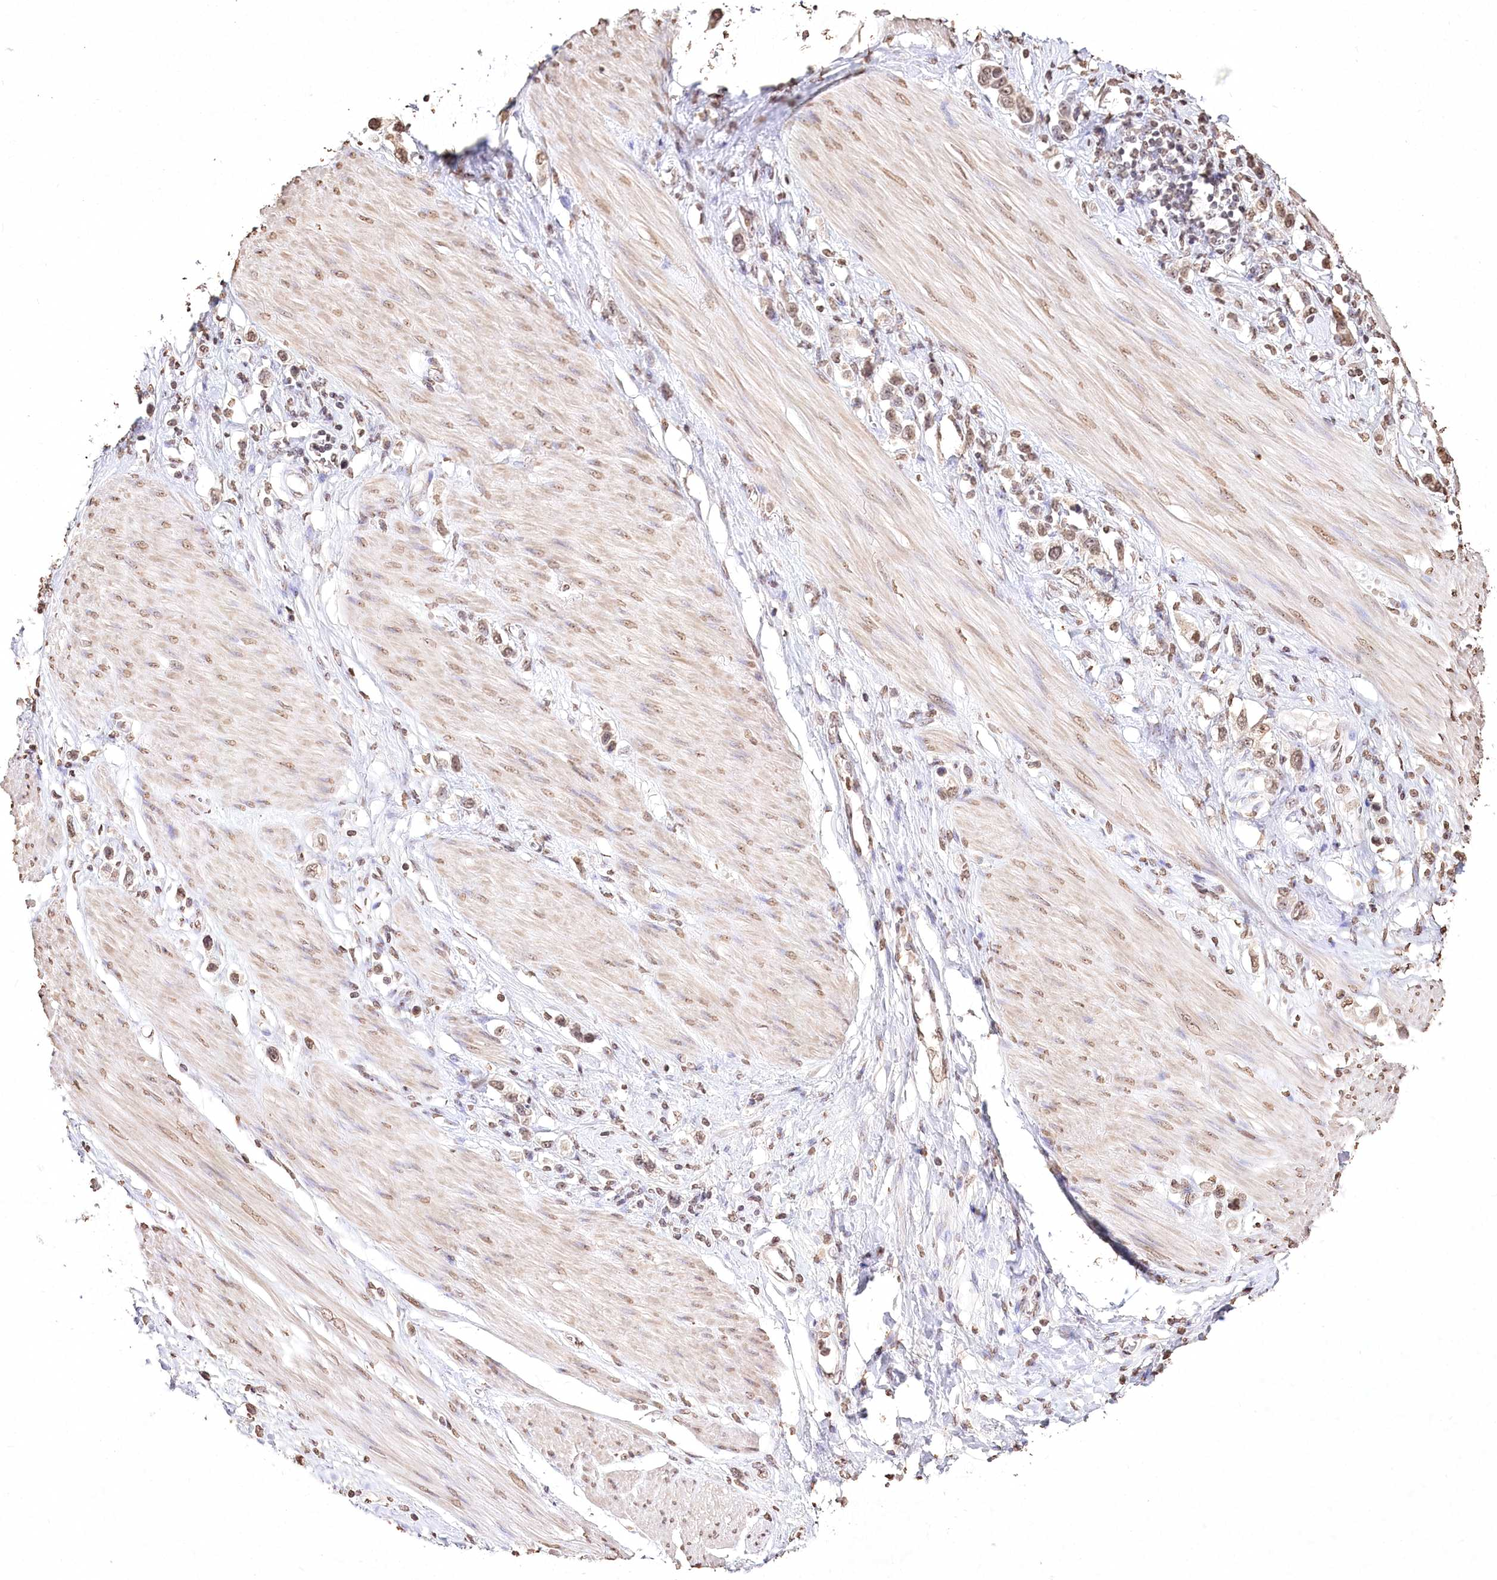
{"staining": {"intensity": "weak", "quantity": ">75%", "location": "nuclear"}, "tissue": "stomach cancer", "cell_type": "Tumor cells", "image_type": "cancer", "snomed": [{"axis": "morphology", "description": "Adenocarcinoma, NOS"}, {"axis": "topography", "description": "Stomach"}], "caption": "Stomach adenocarcinoma was stained to show a protein in brown. There is low levels of weak nuclear positivity in about >75% of tumor cells. (IHC, brightfield microscopy, high magnification).", "gene": "DMXL1", "patient": {"sex": "female", "age": 65}}